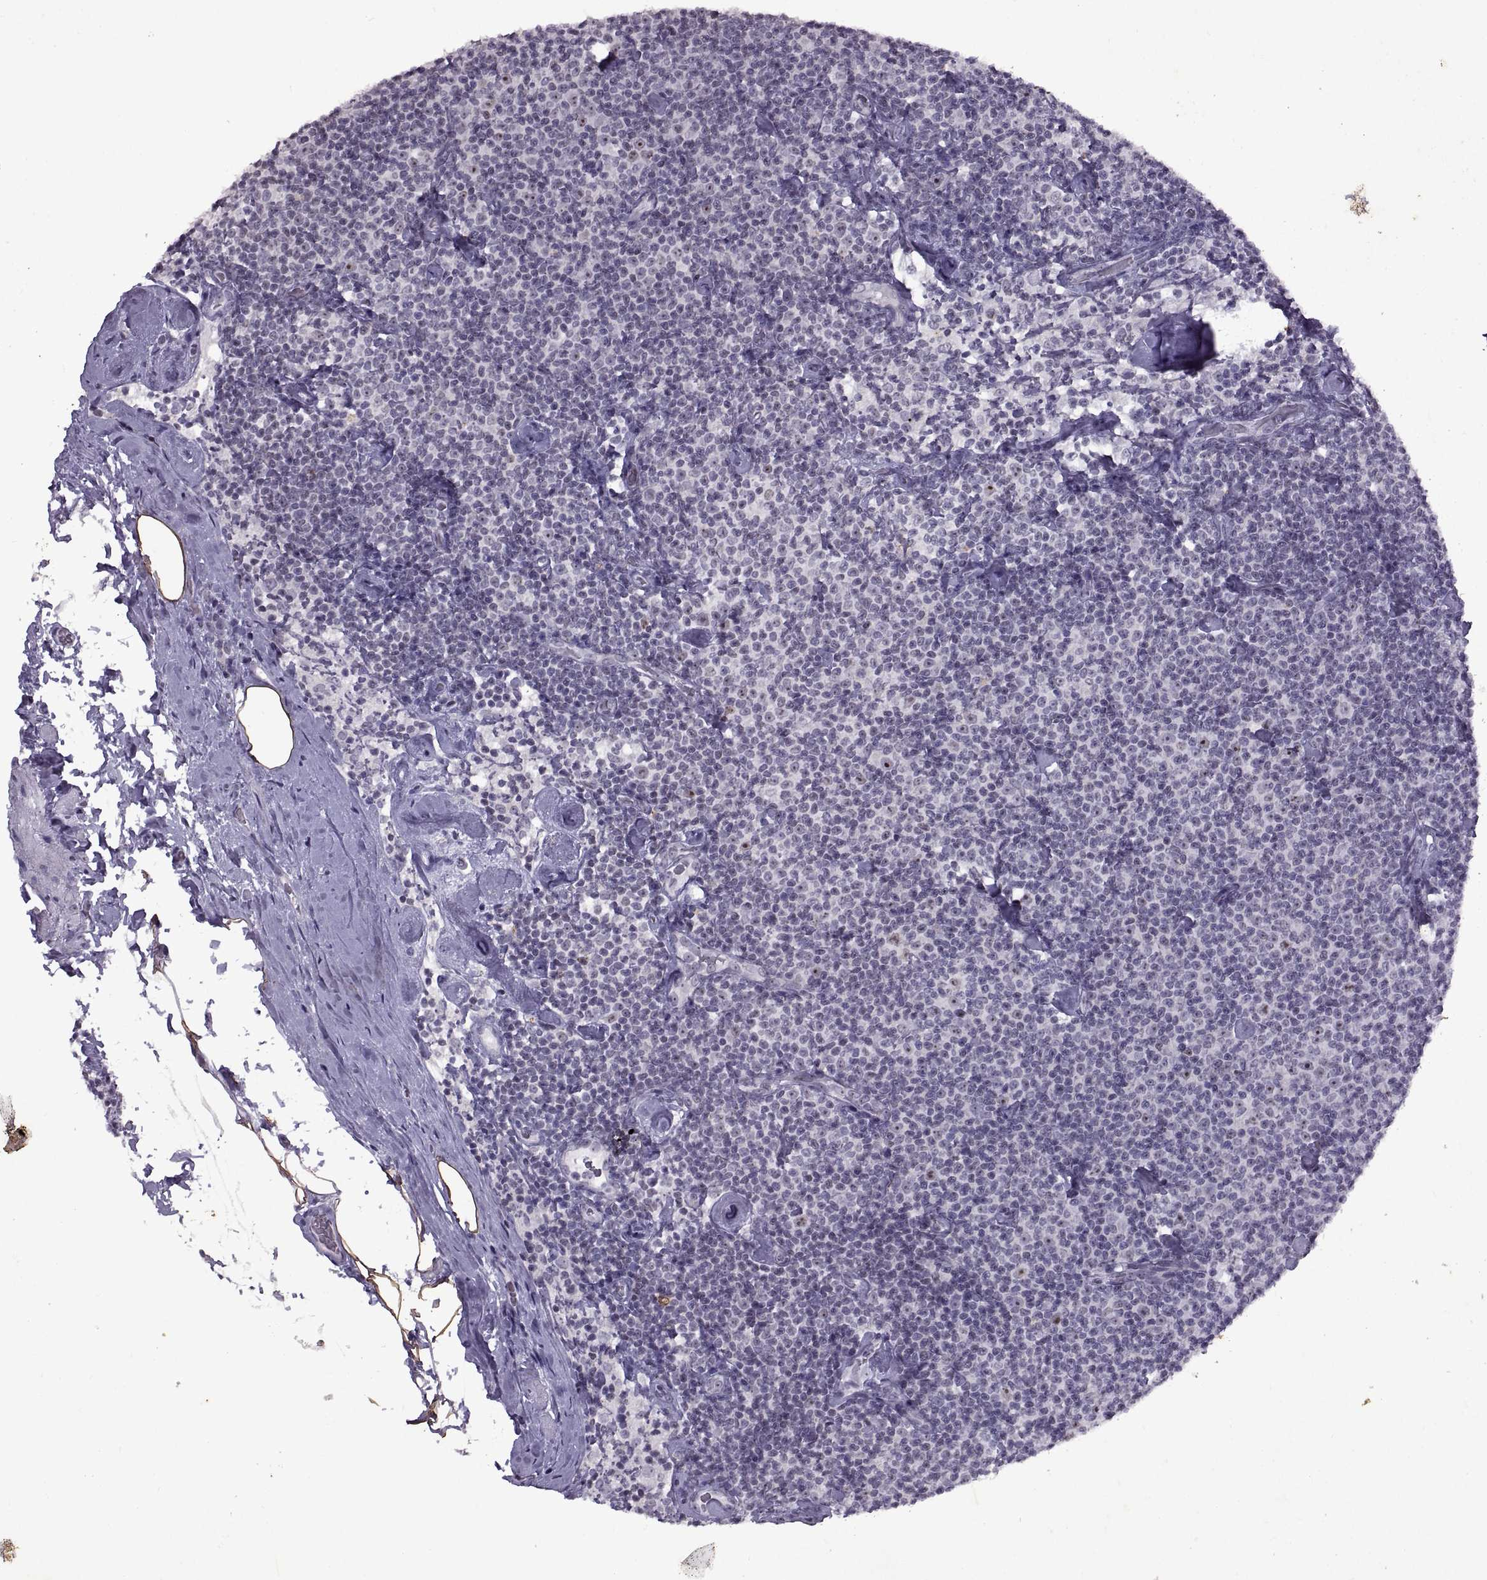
{"staining": {"intensity": "negative", "quantity": "none", "location": "none"}, "tissue": "lymphoma", "cell_type": "Tumor cells", "image_type": "cancer", "snomed": [{"axis": "morphology", "description": "Malignant lymphoma, non-Hodgkin's type, Low grade"}, {"axis": "topography", "description": "Lymph node"}], "caption": "A high-resolution image shows immunohistochemistry (IHC) staining of low-grade malignant lymphoma, non-Hodgkin's type, which shows no significant staining in tumor cells.", "gene": "SINHCAF", "patient": {"sex": "male", "age": 81}}